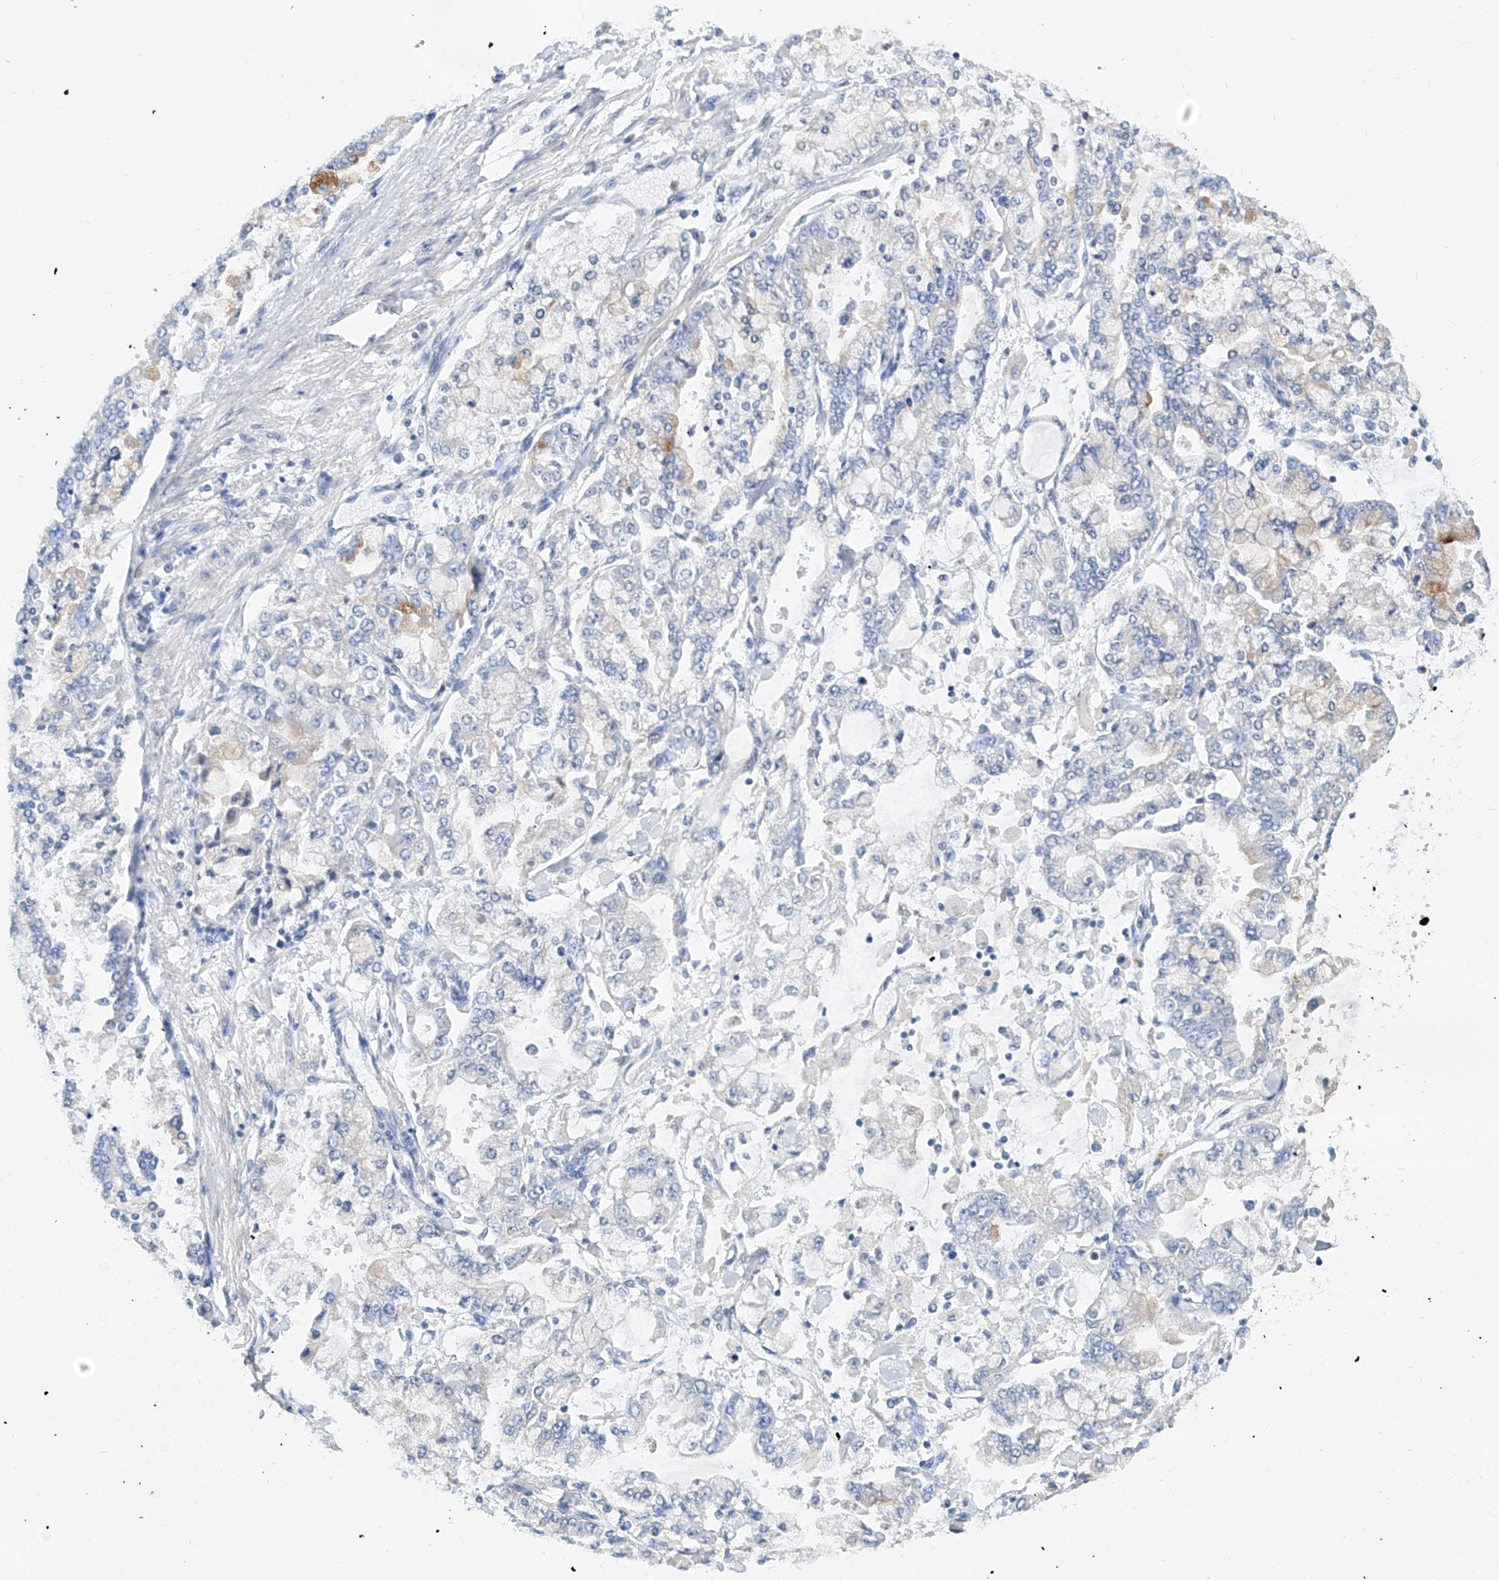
{"staining": {"intensity": "negative", "quantity": "none", "location": "none"}, "tissue": "stomach cancer", "cell_type": "Tumor cells", "image_type": "cancer", "snomed": [{"axis": "morphology", "description": "Normal tissue, NOS"}, {"axis": "morphology", "description": "Adenocarcinoma, NOS"}, {"axis": "topography", "description": "Stomach, upper"}, {"axis": "topography", "description": "Stomach"}], "caption": "This photomicrograph is of adenocarcinoma (stomach) stained with immunohistochemistry (IHC) to label a protein in brown with the nuclei are counter-stained blue. There is no staining in tumor cells.", "gene": "SLC25A29", "patient": {"sex": "male", "age": 76}}